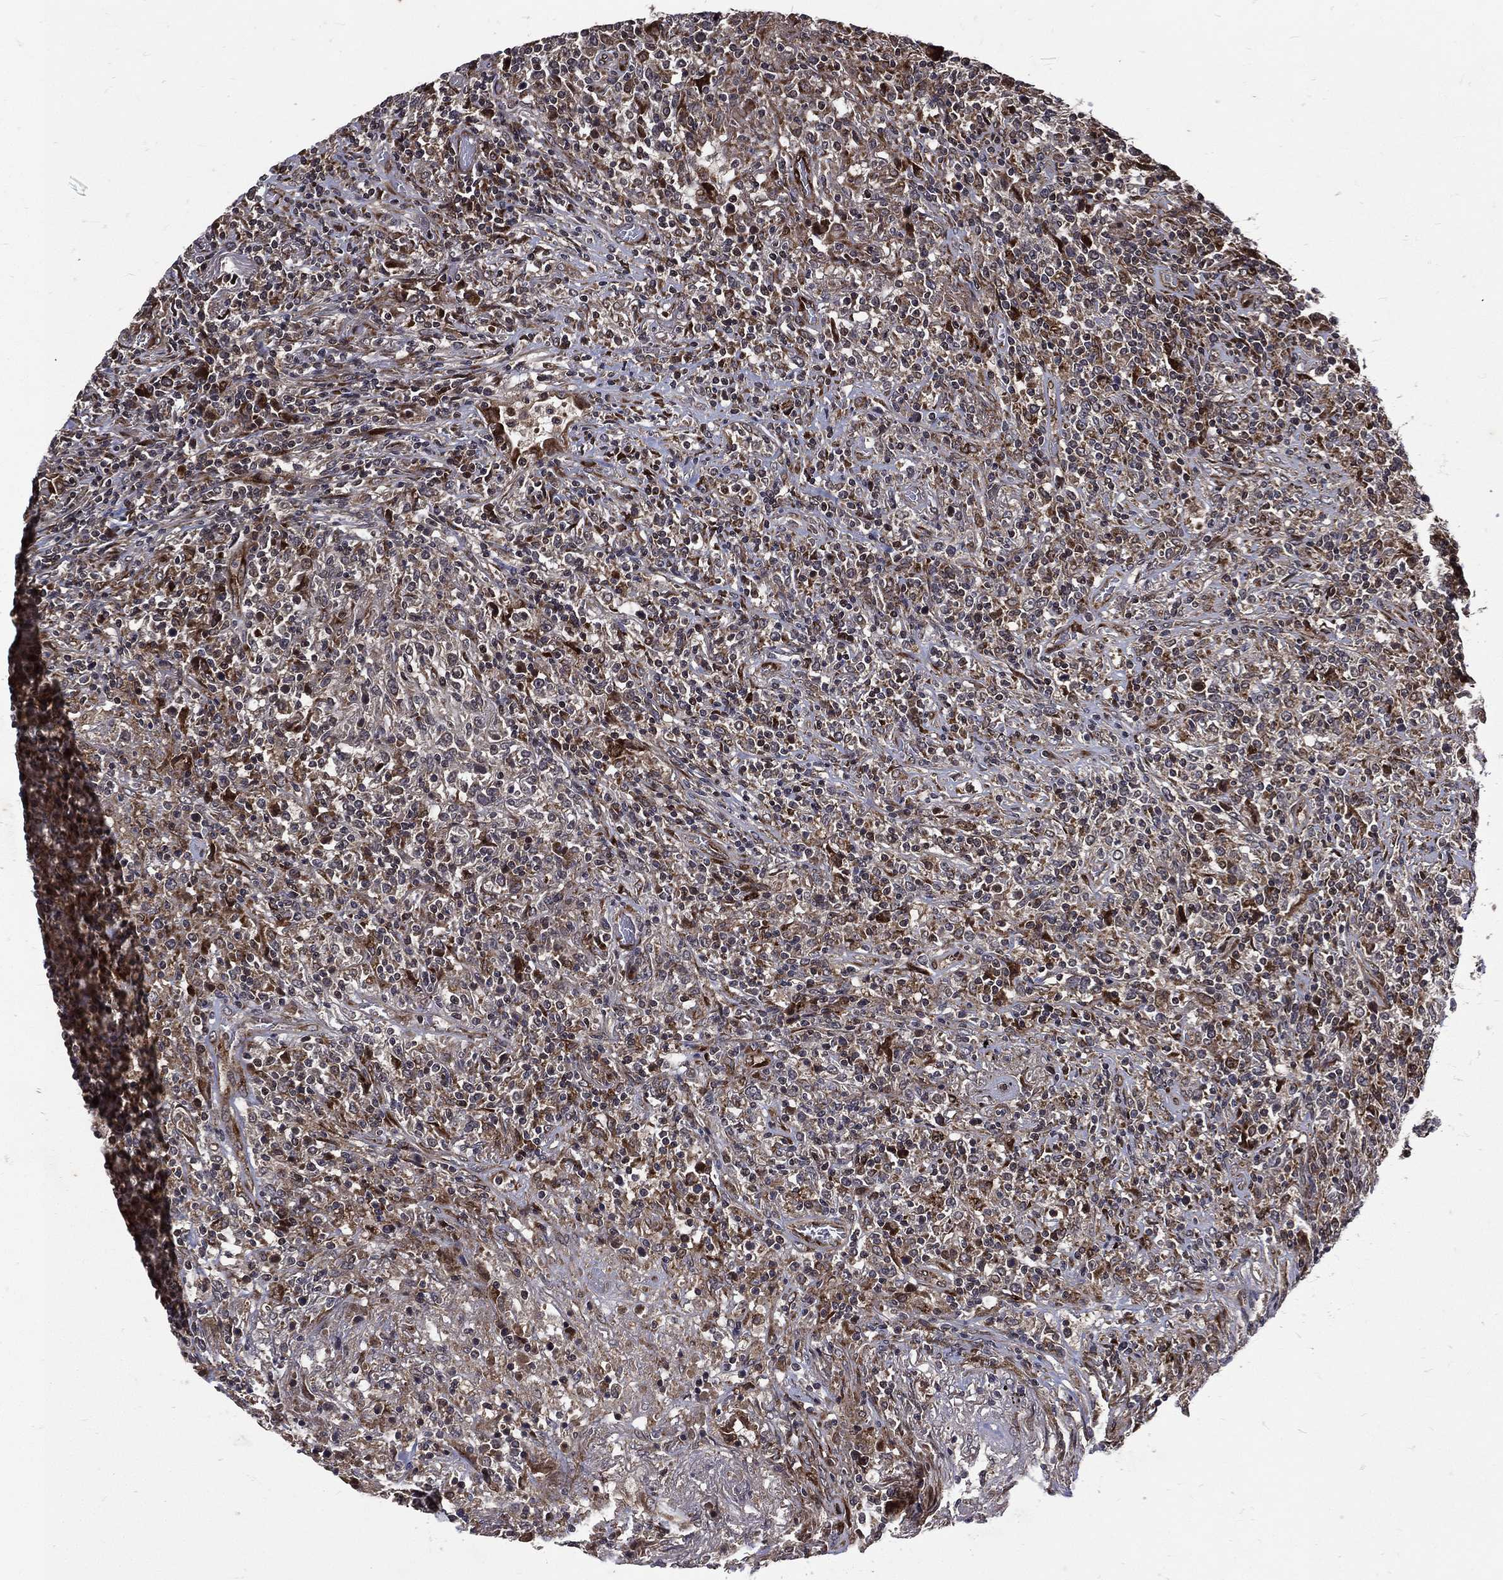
{"staining": {"intensity": "moderate", "quantity": "25%-75%", "location": "cytoplasmic/membranous"}, "tissue": "lymphoma", "cell_type": "Tumor cells", "image_type": "cancer", "snomed": [{"axis": "morphology", "description": "Malignant lymphoma, non-Hodgkin's type, High grade"}, {"axis": "topography", "description": "Lung"}], "caption": "Brown immunohistochemical staining in high-grade malignant lymphoma, non-Hodgkin's type demonstrates moderate cytoplasmic/membranous staining in approximately 25%-75% of tumor cells.", "gene": "RAB11FIP4", "patient": {"sex": "male", "age": 79}}